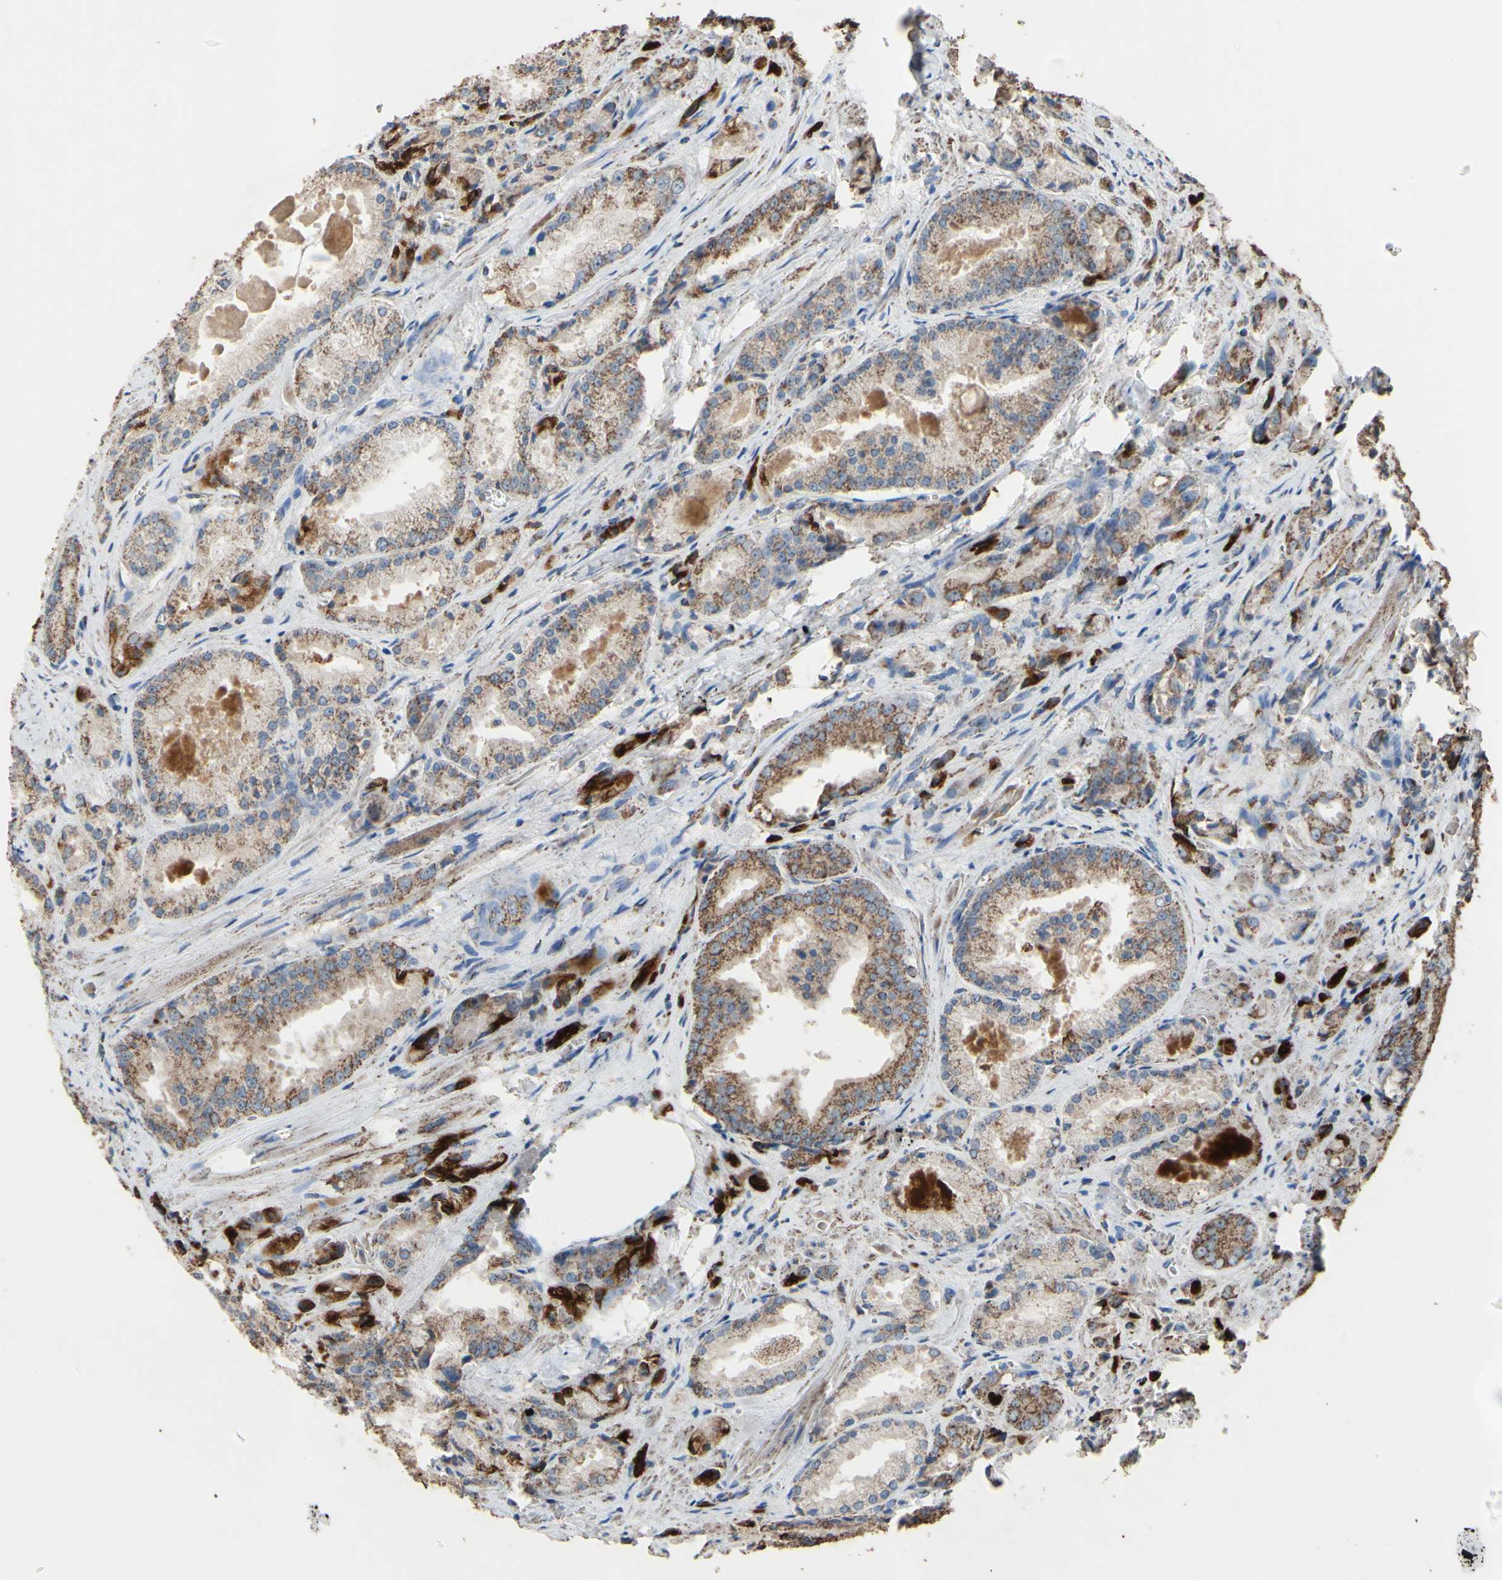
{"staining": {"intensity": "weak", "quantity": ">75%", "location": "cytoplasmic/membranous"}, "tissue": "prostate cancer", "cell_type": "Tumor cells", "image_type": "cancer", "snomed": [{"axis": "morphology", "description": "Adenocarcinoma, Low grade"}, {"axis": "topography", "description": "Prostate"}], "caption": "Immunohistochemistry (IHC) of human prostate cancer (low-grade adenocarcinoma) reveals low levels of weak cytoplasmic/membranous staining in about >75% of tumor cells.", "gene": "CMKLR2", "patient": {"sex": "male", "age": 64}}